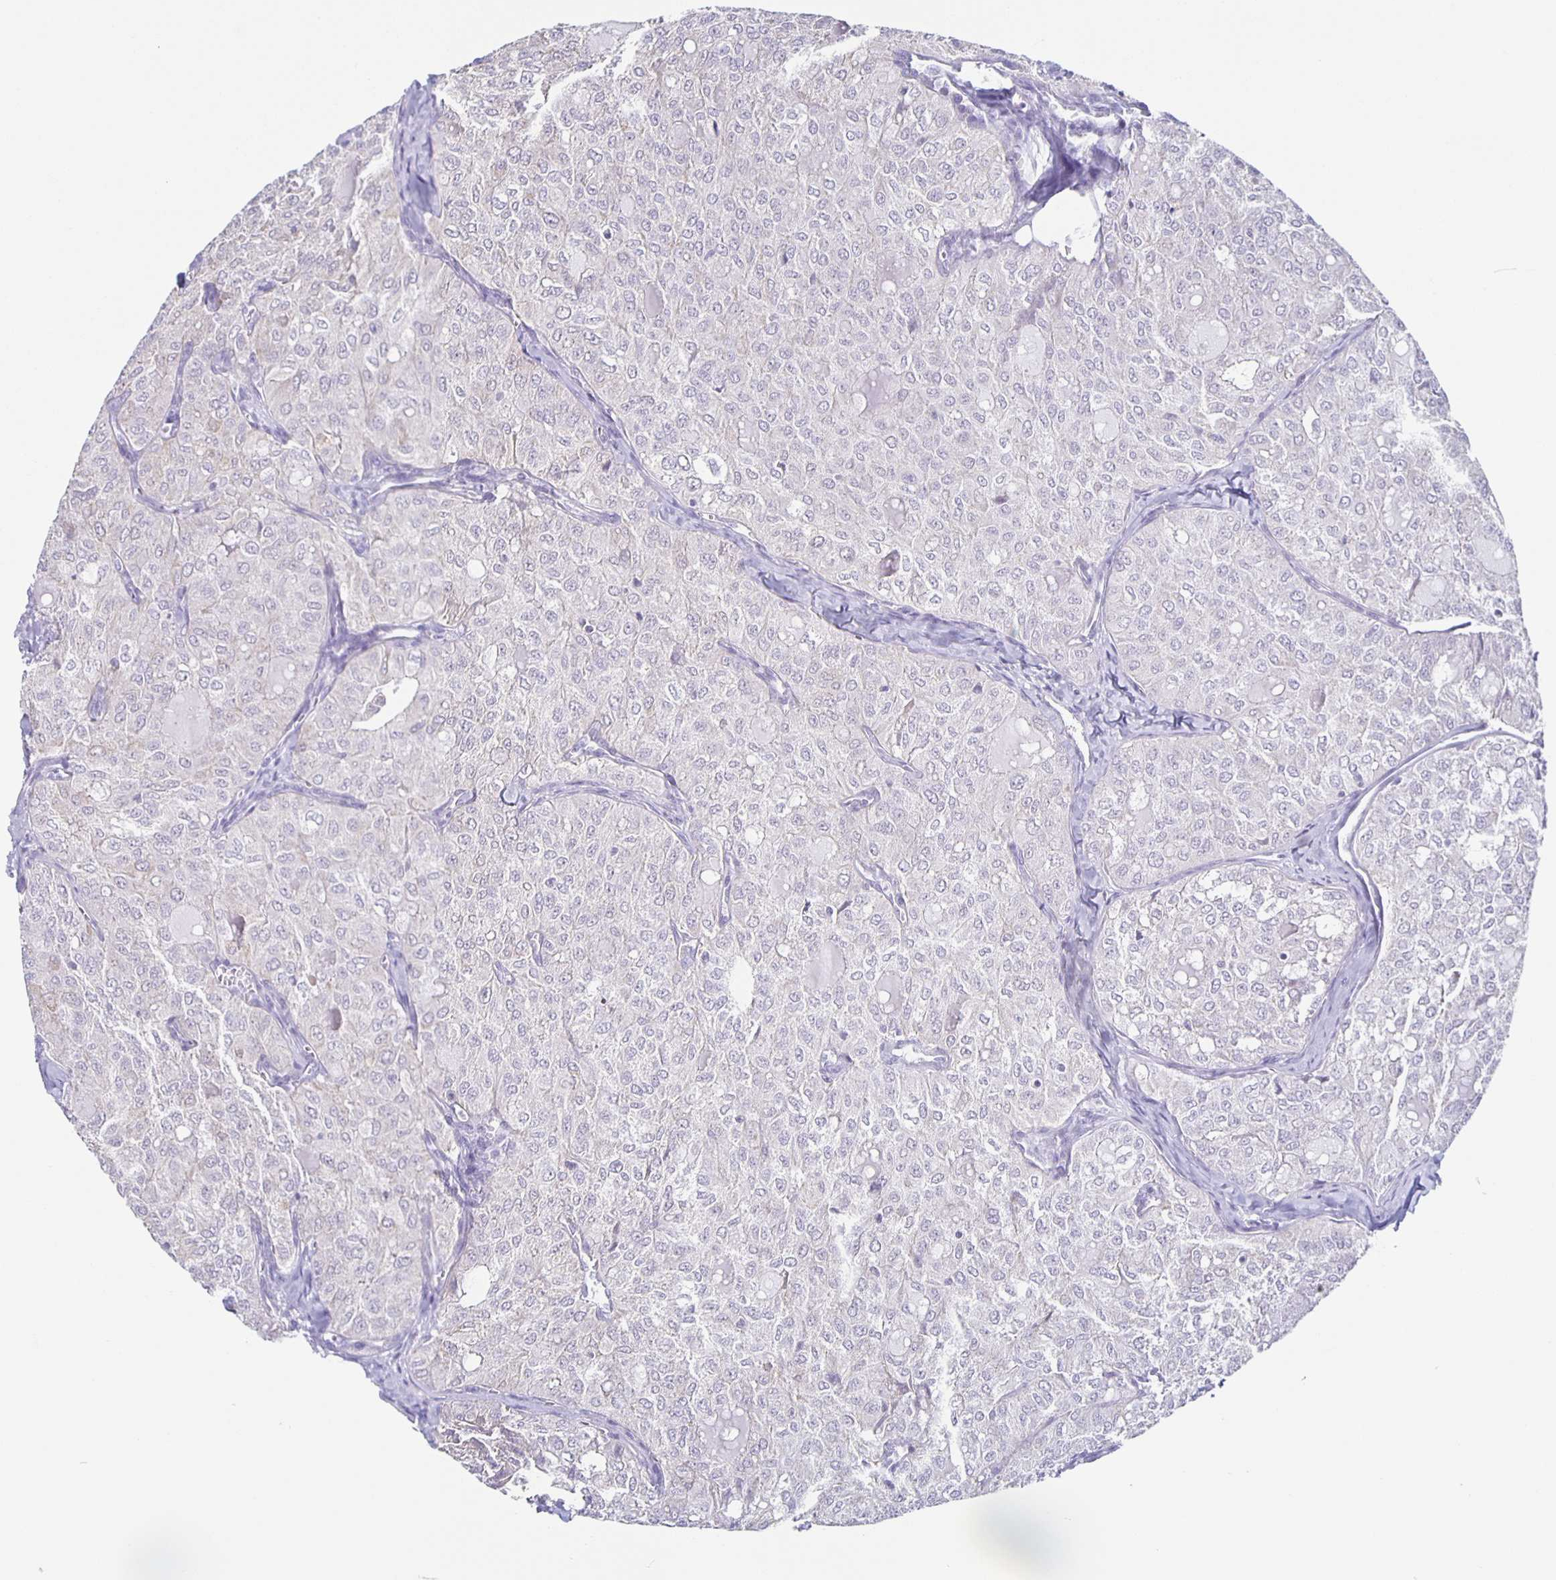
{"staining": {"intensity": "negative", "quantity": "none", "location": "none"}, "tissue": "thyroid cancer", "cell_type": "Tumor cells", "image_type": "cancer", "snomed": [{"axis": "morphology", "description": "Follicular adenoma carcinoma, NOS"}, {"axis": "topography", "description": "Thyroid gland"}], "caption": "Immunohistochemistry image of follicular adenoma carcinoma (thyroid) stained for a protein (brown), which exhibits no positivity in tumor cells.", "gene": "TPPP", "patient": {"sex": "male", "age": 75}}